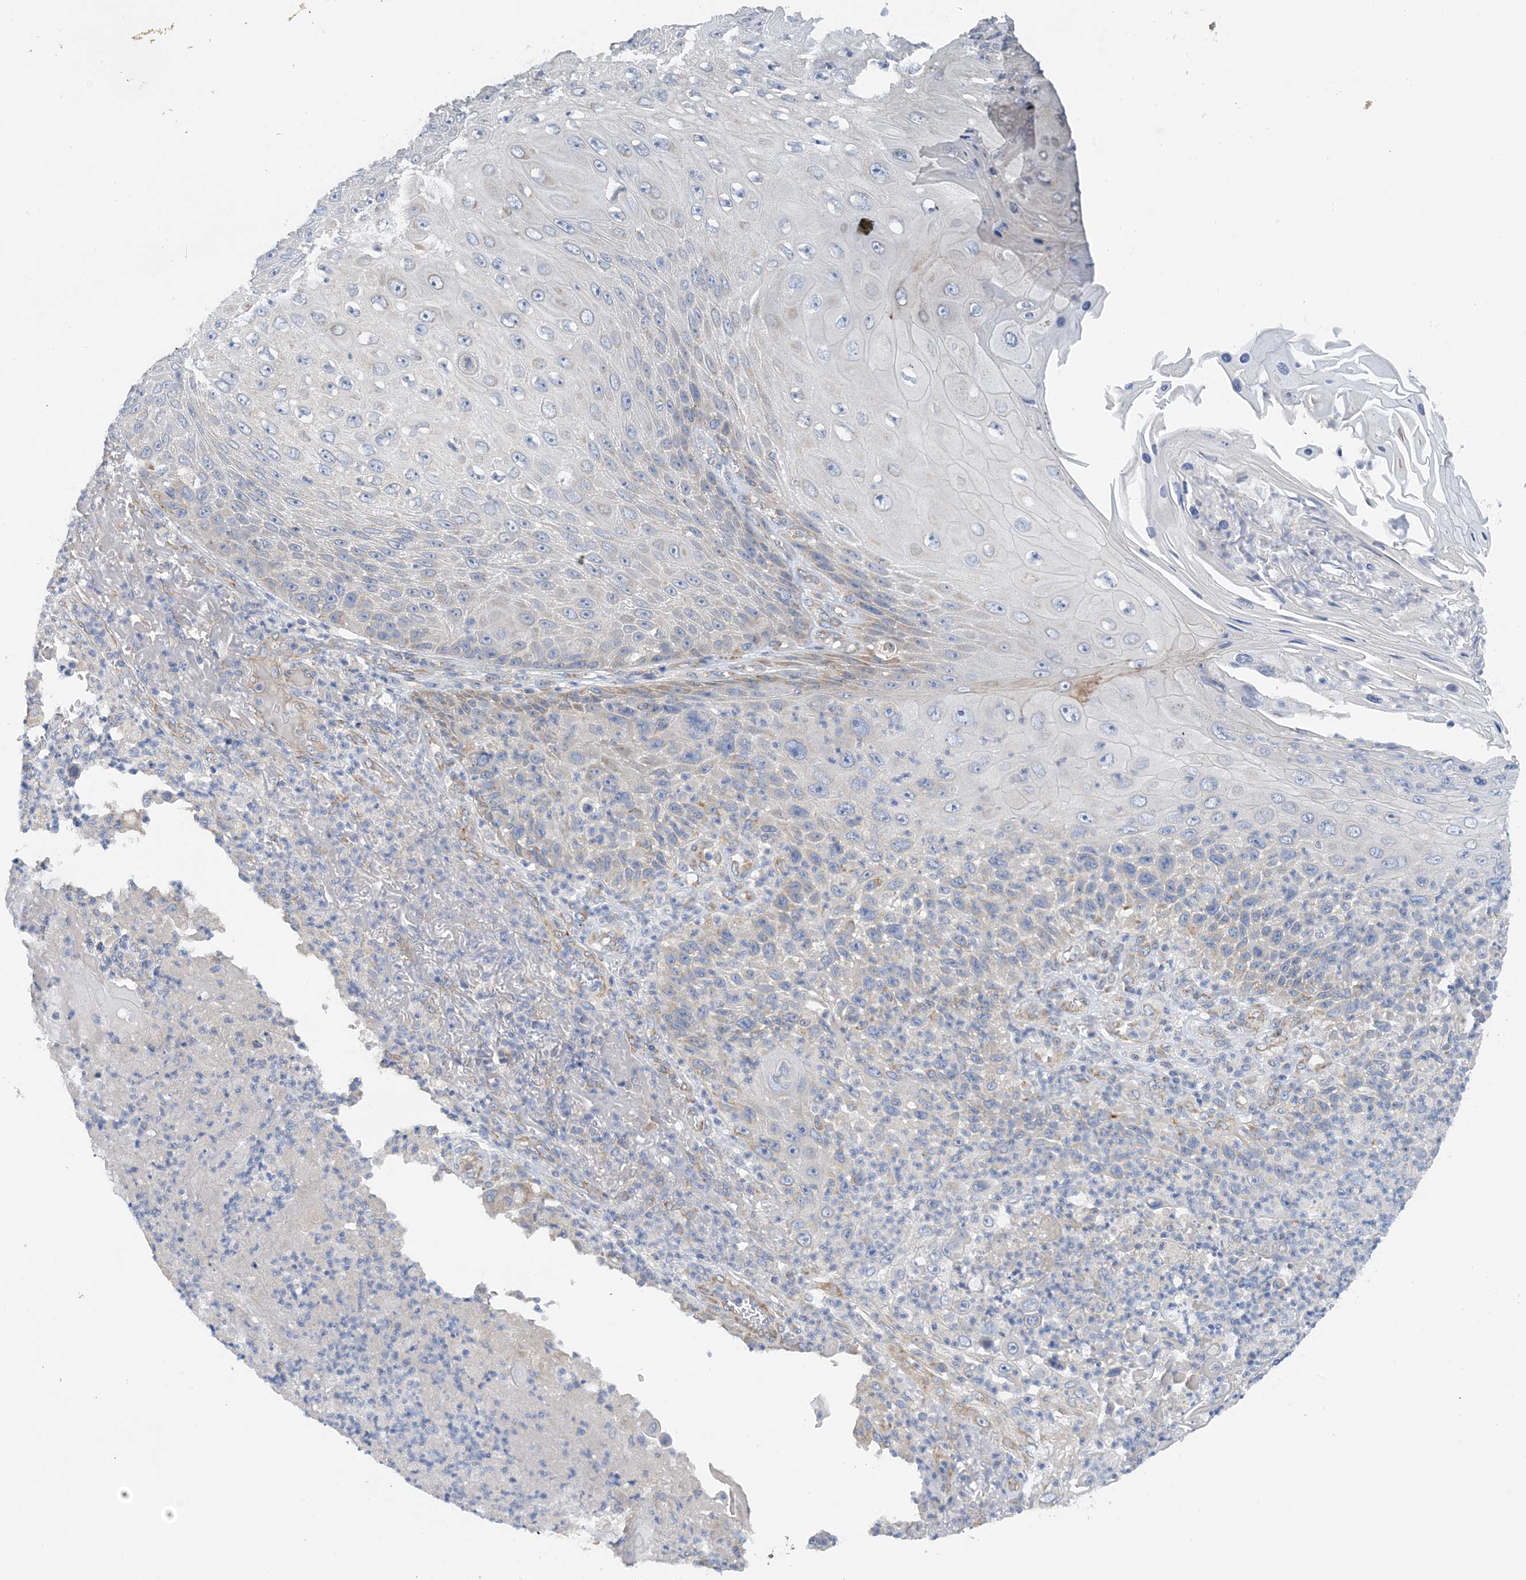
{"staining": {"intensity": "negative", "quantity": "none", "location": "none"}, "tissue": "skin cancer", "cell_type": "Tumor cells", "image_type": "cancer", "snomed": [{"axis": "morphology", "description": "Squamous cell carcinoma, NOS"}, {"axis": "topography", "description": "Skin"}], "caption": "The image shows no significant expression in tumor cells of squamous cell carcinoma (skin).", "gene": "SLC5A11", "patient": {"sex": "female", "age": 88}}